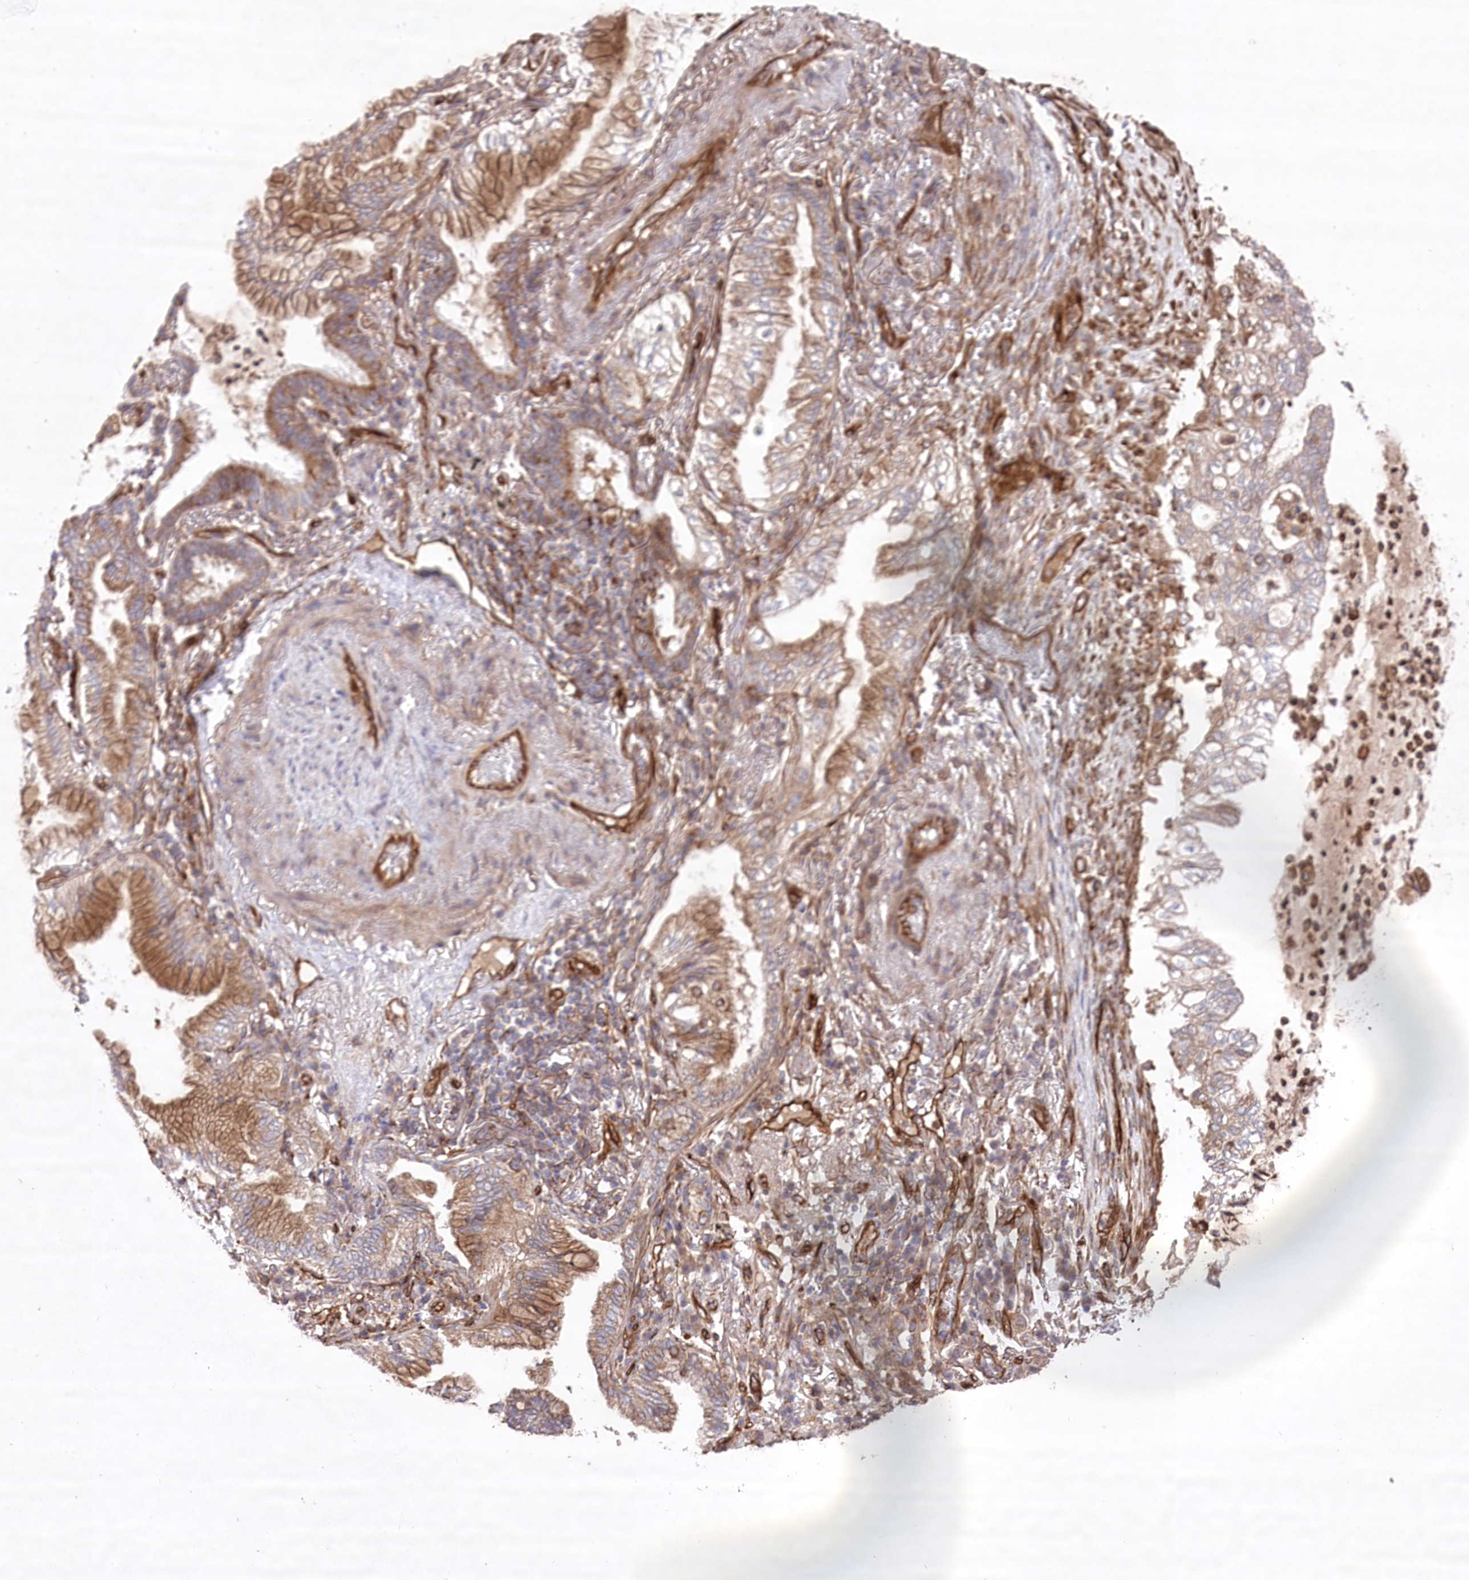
{"staining": {"intensity": "moderate", "quantity": ">75%", "location": "cytoplasmic/membranous"}, "tissue": "lung cancer", "cell_type": "Tumor cells", "image_type": "cancer", "snomed": [{"axis": "morphology", "description": "Adenocarcinoma, NOS"}, {"axis": "topography", "description": "Lung"}], "caption": "Immunohistochemical staining of lung adenocarcinoma demonstrates medium levels of moderate cytoplasmic/membranous positivity in about >75% of tumor cells.", "gene": "MTPAP", "patient": {"sex": "female", "age": 70}}